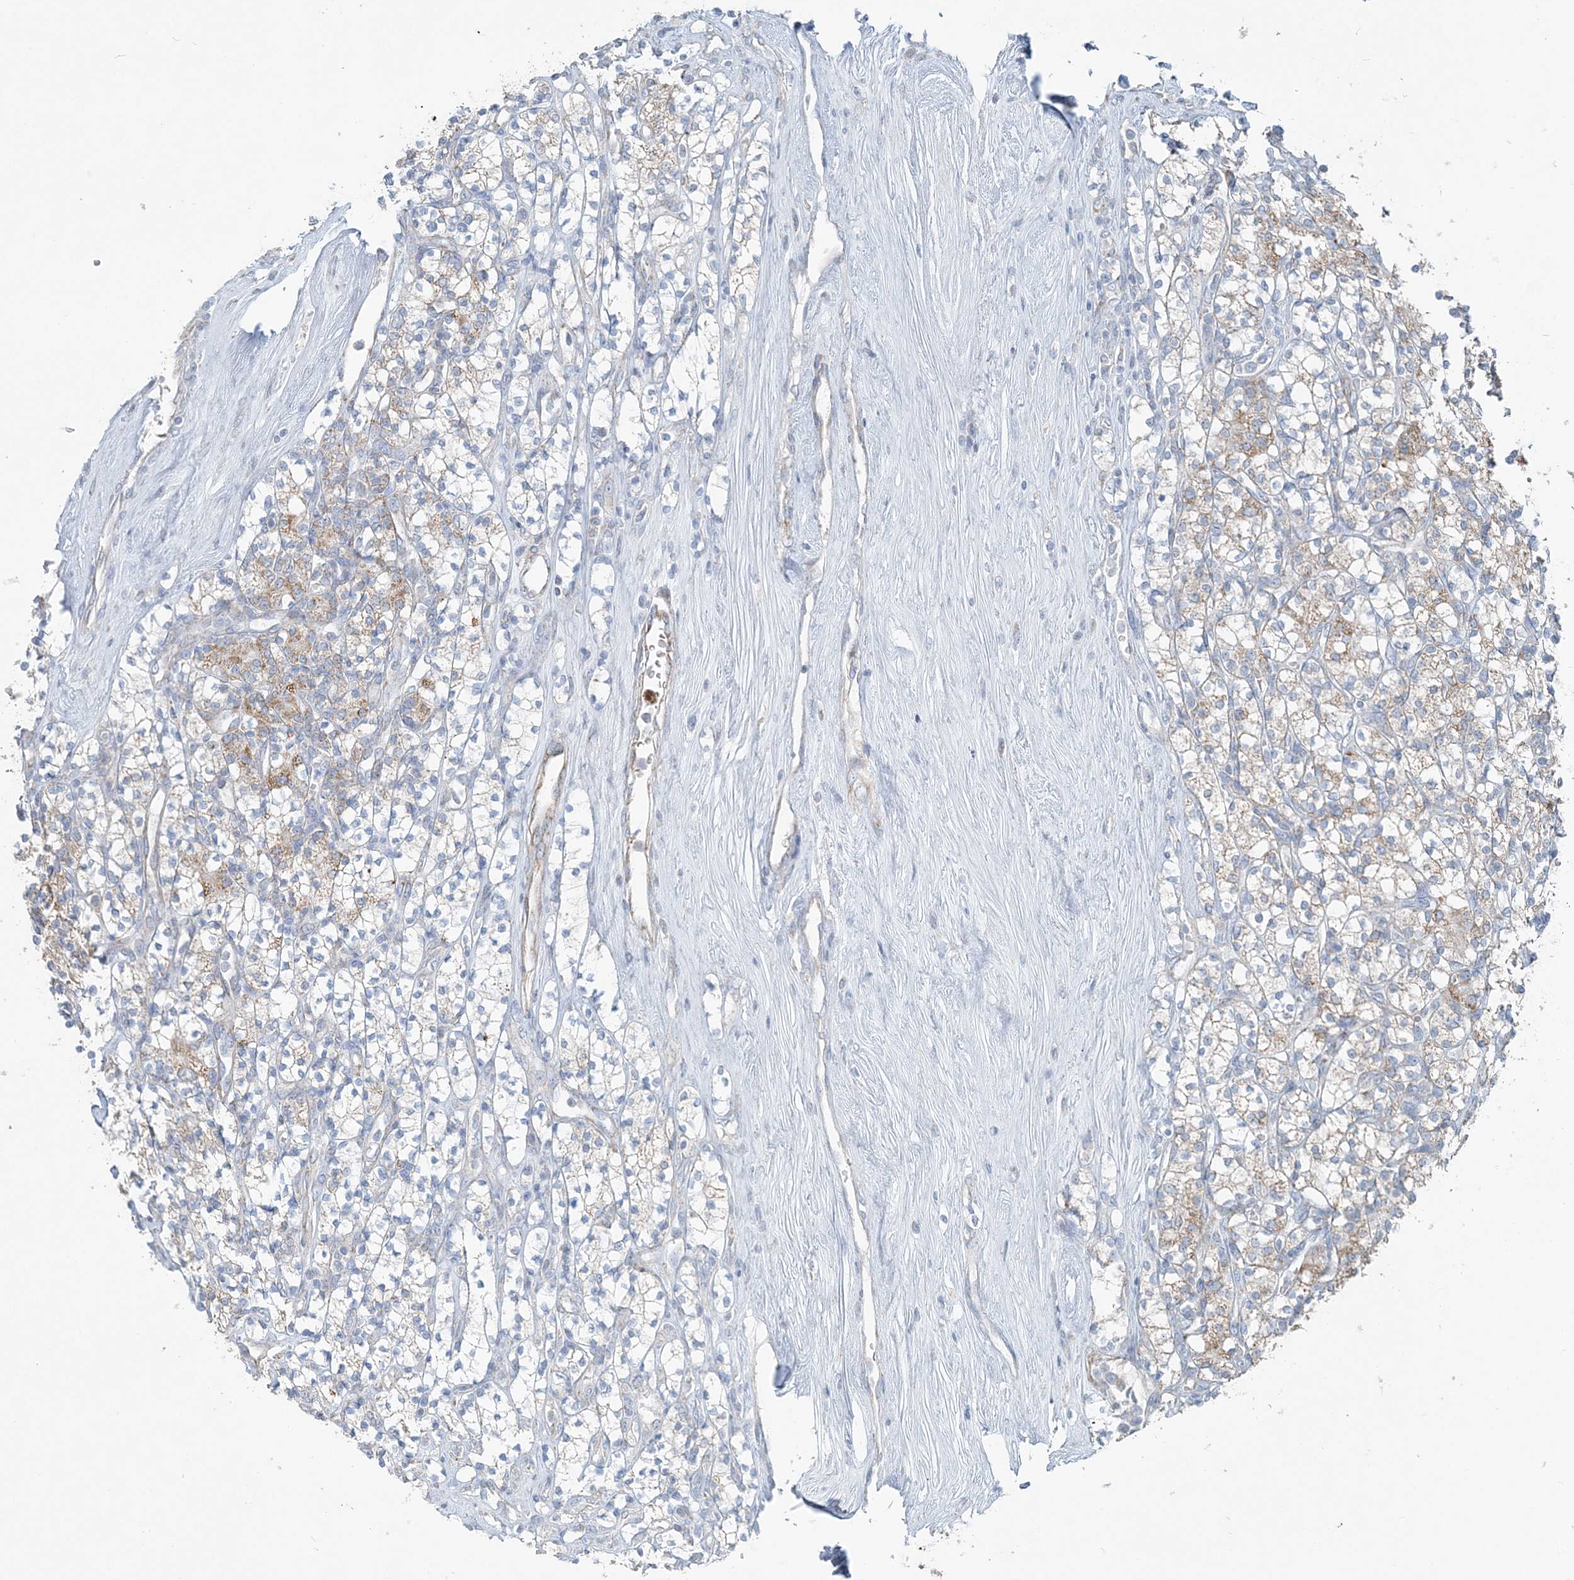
{"staining": {"intensity": "weak", "quantity": "25%-75%", "location": "cytoplasmic/membranous"}, "tissue": "renal cancer", "cell_type": "Tumor cells", "image_type": "cancer", "snomed": [{"axis": "morphology", "description": "Adenocarcinoma, NOS"}, {"axis": "topography", "description": "Kidney"}], "caption": "IHC micrograph of neoplastic tissue: renal cancer stained using IHC shows low levels of weak protein expression localized specifically in the cytoplasmic/membranous of tumor cells, appearing as a cytoplasmic/membranous brown color.", "gene": "PCCB", "patient": {"sex": "male", "age": 77}}